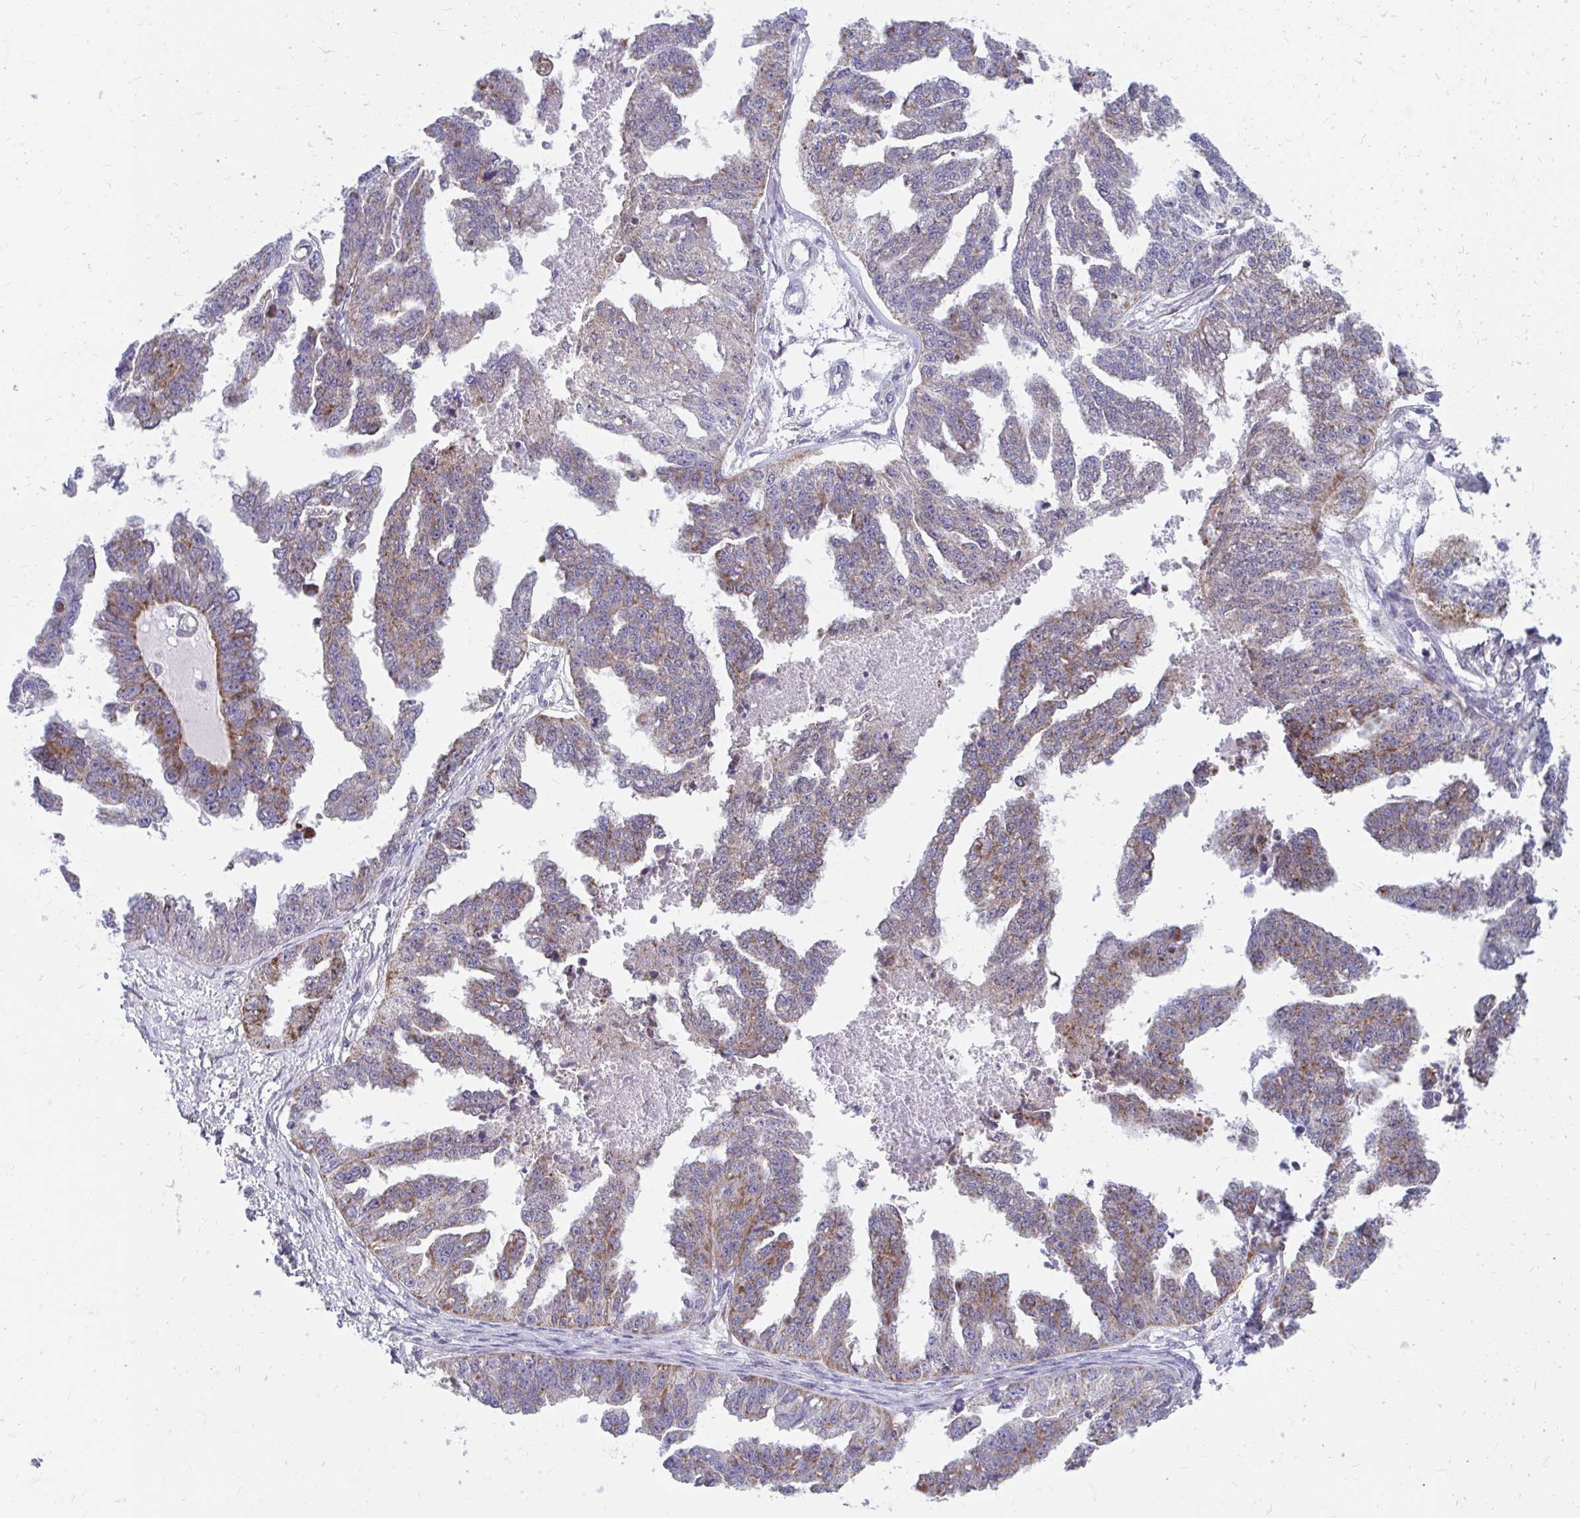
{"staining": {"intensity": "moderate", "quantity": ">75%", "location": "cytoplasmic/membranous"}, "tissue": "ovarian cancer", "cell_type": "Tumor cells", "image_type": "cancer", "snomed": [{"axis": "morphology", "description": "Cystadenocarcinoma, serous, NOS"}, {"axis": "topography", "description": "Ovary"}], "caption": "A histopathology image showing moderate cytoplasmic/membranous expression in approximately >75% of tumor cells in ovarian serous cystadenocarcinoma, as visualized by brown immunohistochemical staining.", "gene": "PABIR3", "patient": {"sex": "female", "age": 58}}